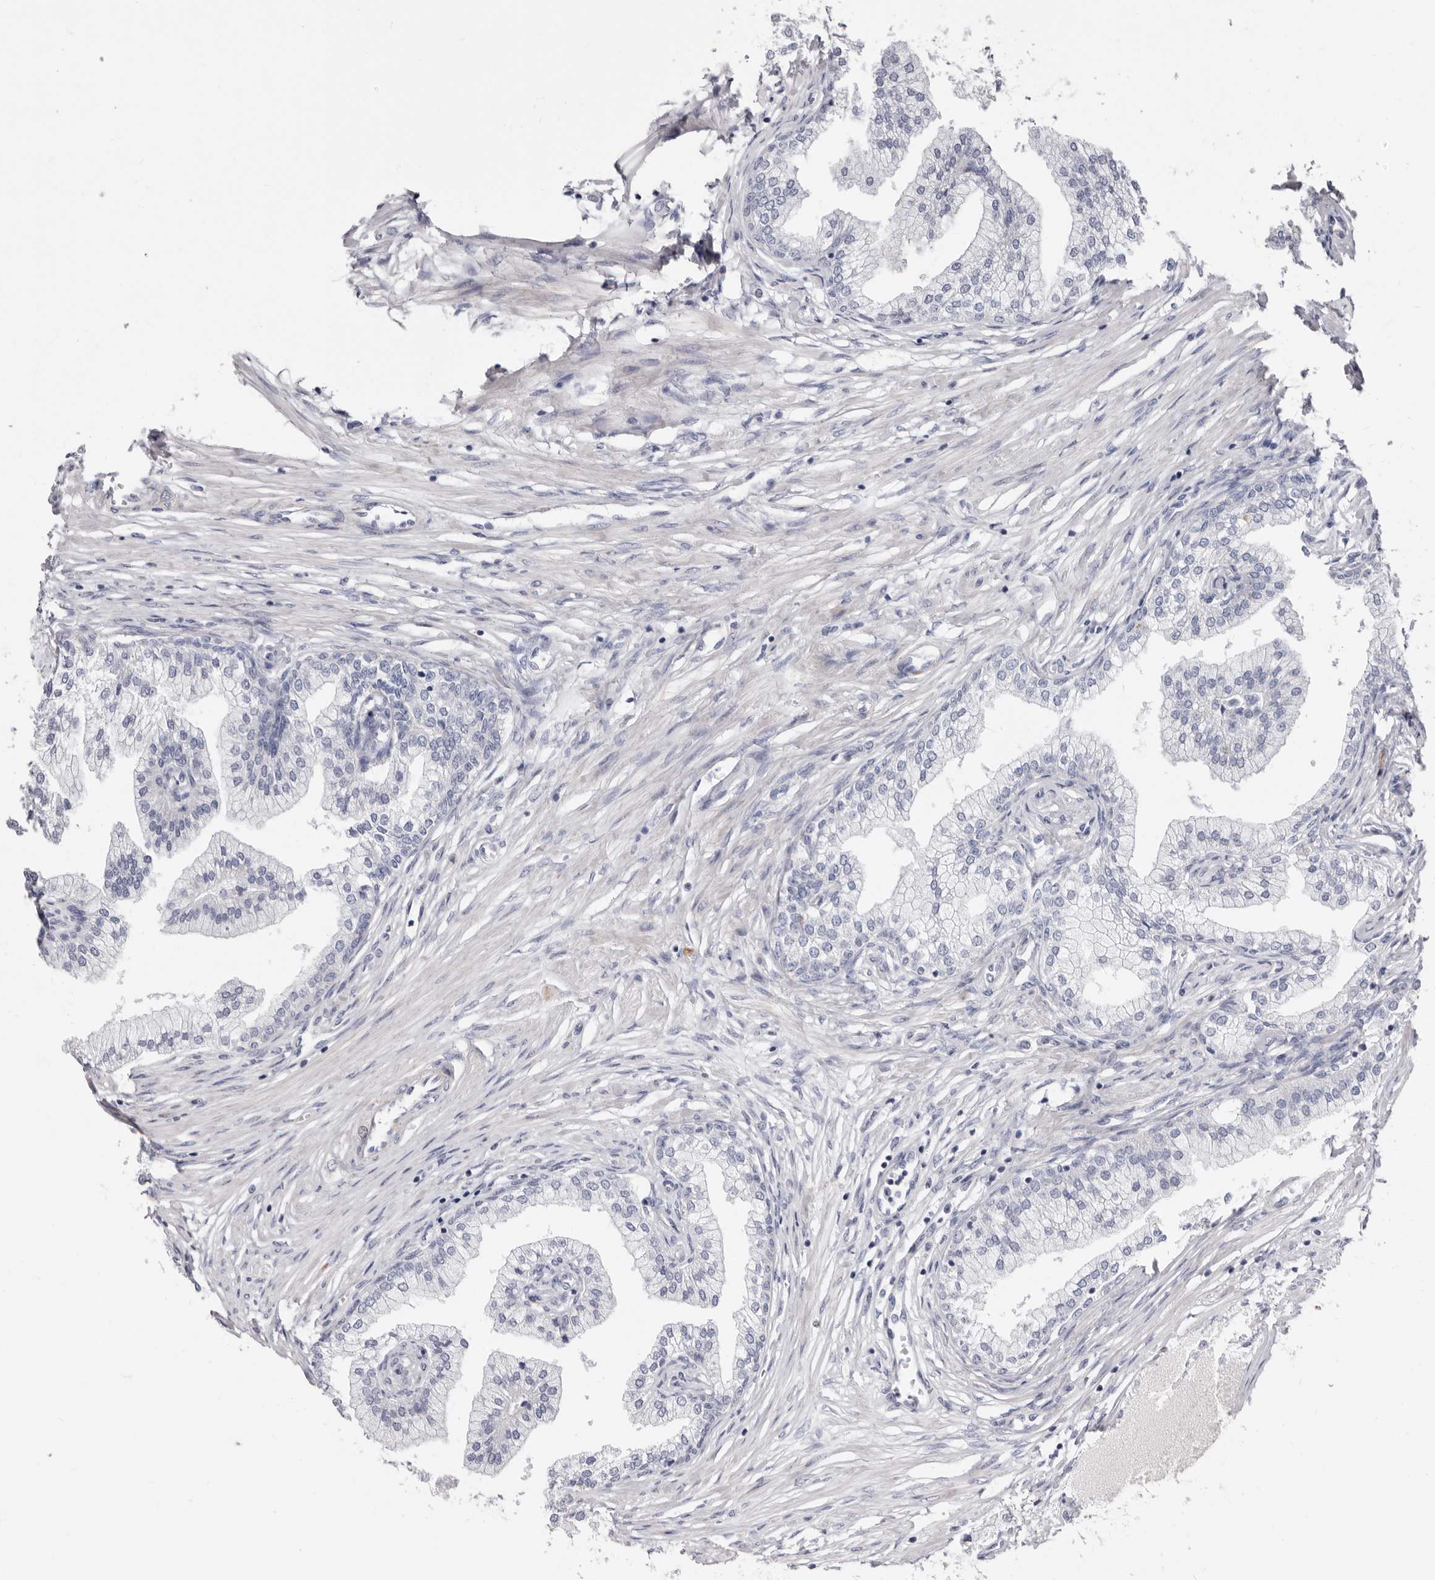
{"staining": {"intensity": "weak", "quantity": "<25%", "location": "cytoplasmic/membranous"}, "tissue": "prostate", "cell_type": "Glandular cells", "image_type": "normal", "snomed": [{"axis": "morphology", "description": "Normal tissue, NOS"}, {"axis": "morphology", "description": "Urothelial carcinoma, Low grade"}, {"axis": "topography", "description": "Urinary bladder"}, {"axis": "topography", "description": "Prostate"}], "caption": "Glandular cells are negative for protein expression in normal human prostate. (DAB immunohistochemistry with hematoxylin counter stain).", "gene": "RSPO2", "patient": {"sex": "male", "age": 60}}